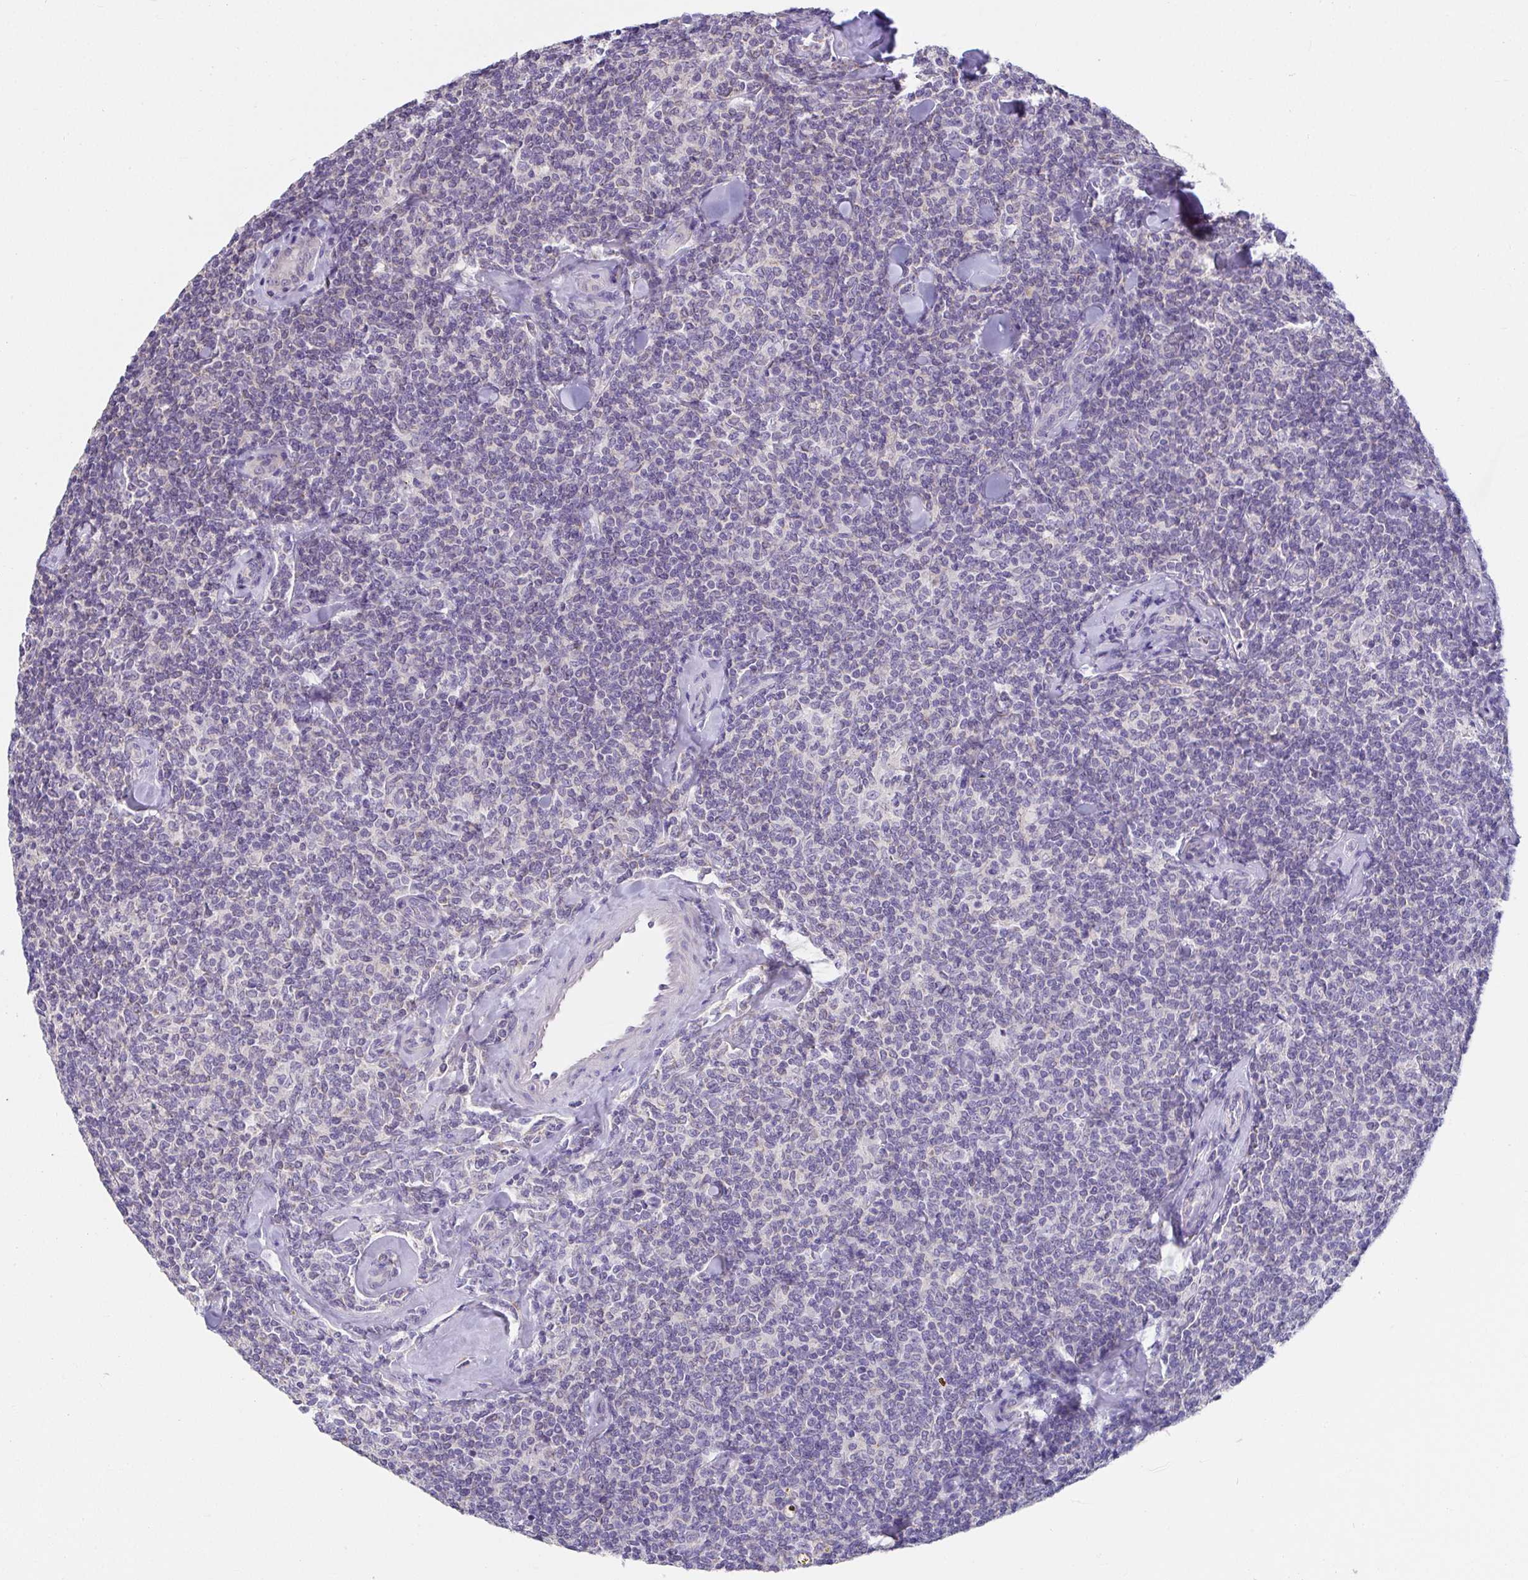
{"staining": {"intensity": "negative", "quantity": "none", "location": "none"}, "tissue": "lymphoma", "cell_type": "Tumor cells", "image_type": "cancer", "snomed": [{"axis": "morphology", "description": "Malignant lymphoma, non-Hodgkin's type, Low grade"}, {"axis": "topography", "description": "Lymph node"}], "caption": "IHC image of human malignant lymphoma, non-Hodgkin's type (low-grade) stained for a protein (brown), which demonstrates no staining in tumor cells.", "gene": "CXCR1", "patient": {"sex": "female", "age": 56}}